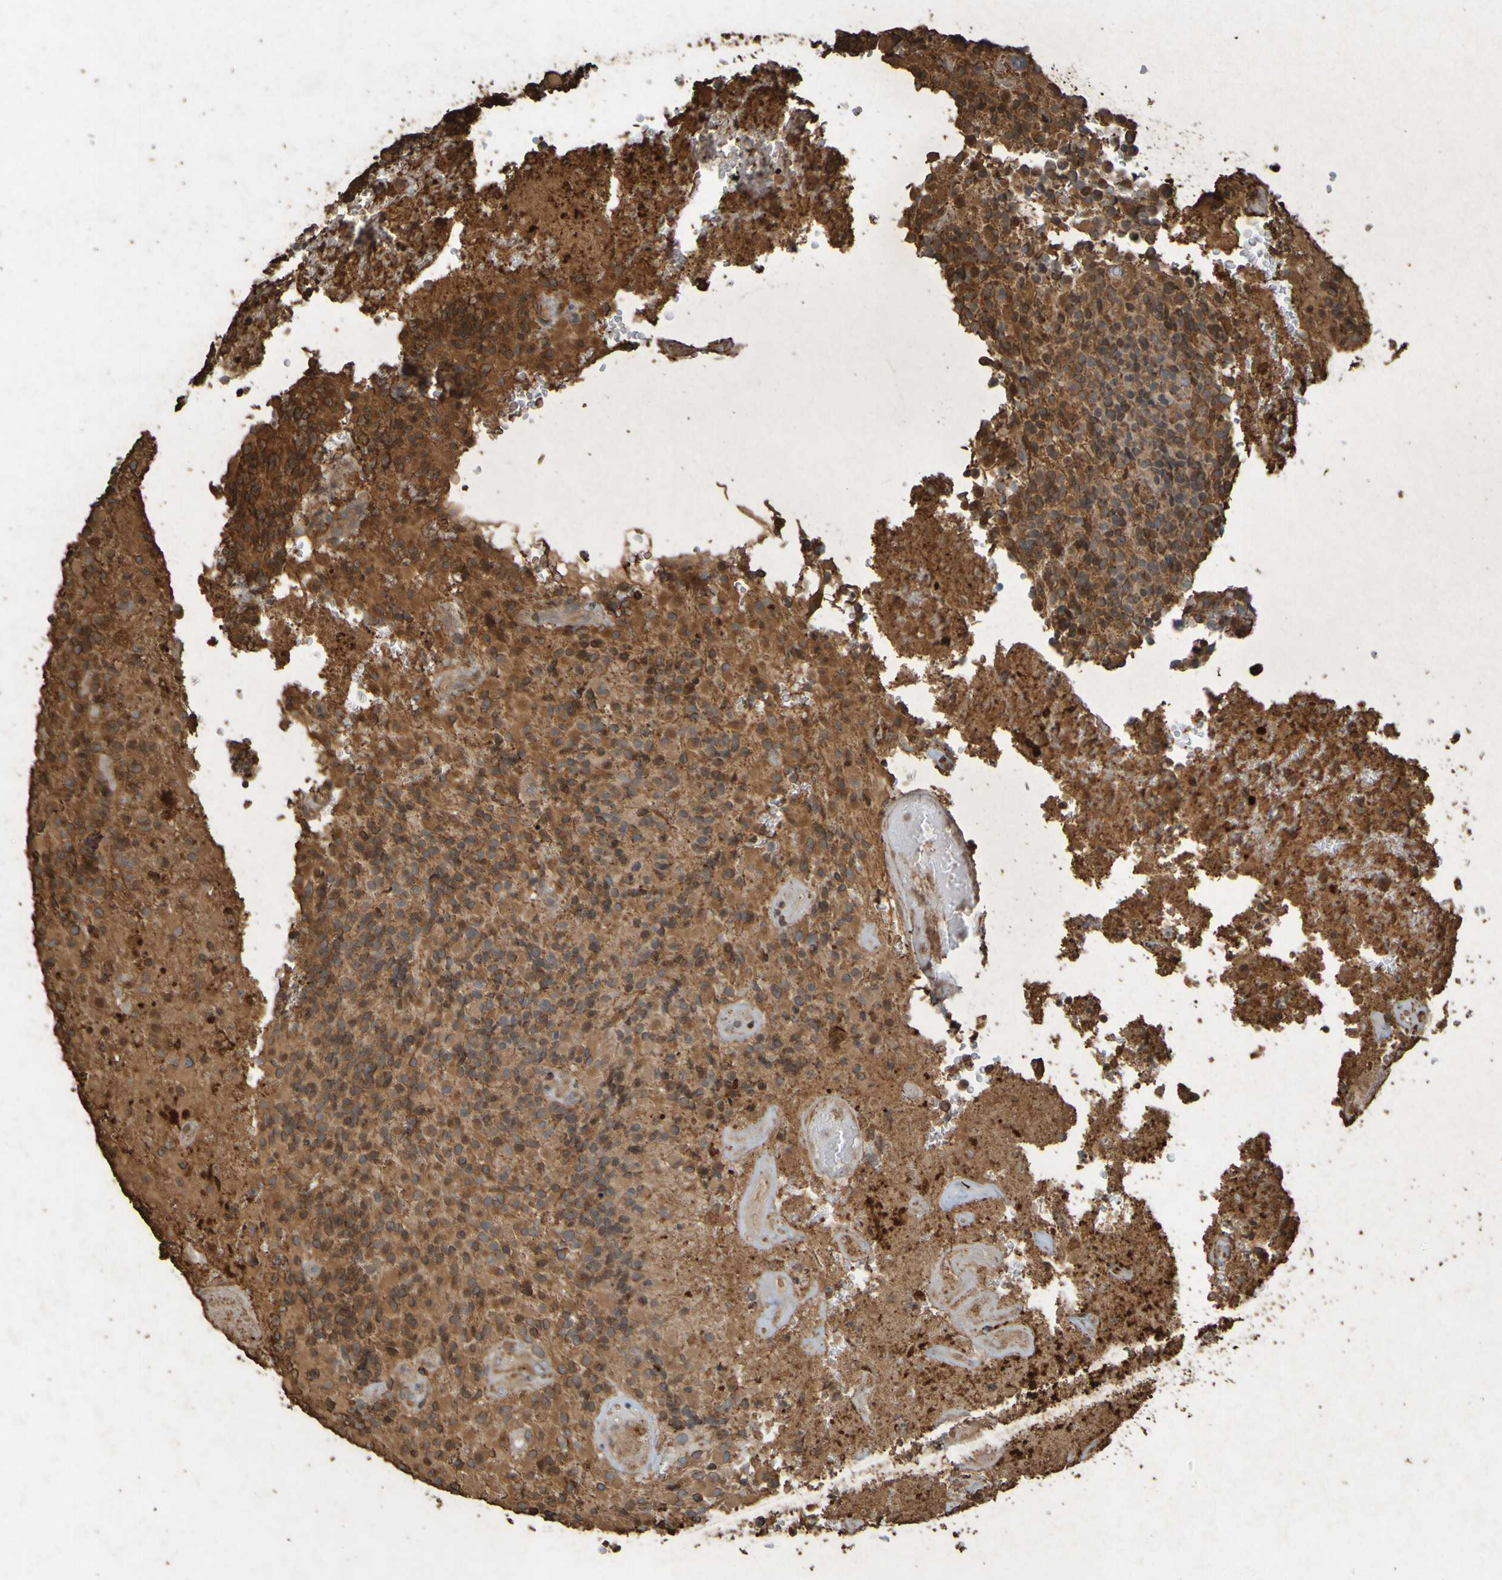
{"staining": {"intensity": "moderate", "quantity": ">75%", "location": "cytoplasmic/membranous"}, "tissue": "glioma", "cell_type": "Tumor cells", "image_type": "cancer", "snomed": [{"axis": "morphology", "description": "Glioma, malignant, High grade"}, {"axis": "topography", "description": "Brain"}], "caption": "IHC of human high-grade glioma (malignant) reveals medium levels of moderate cytoplasmic/membranous positivity in about >75% of tumor cells.", "gene": "GUCY1A1", "patient": {"sex": "male", "age": 71}}